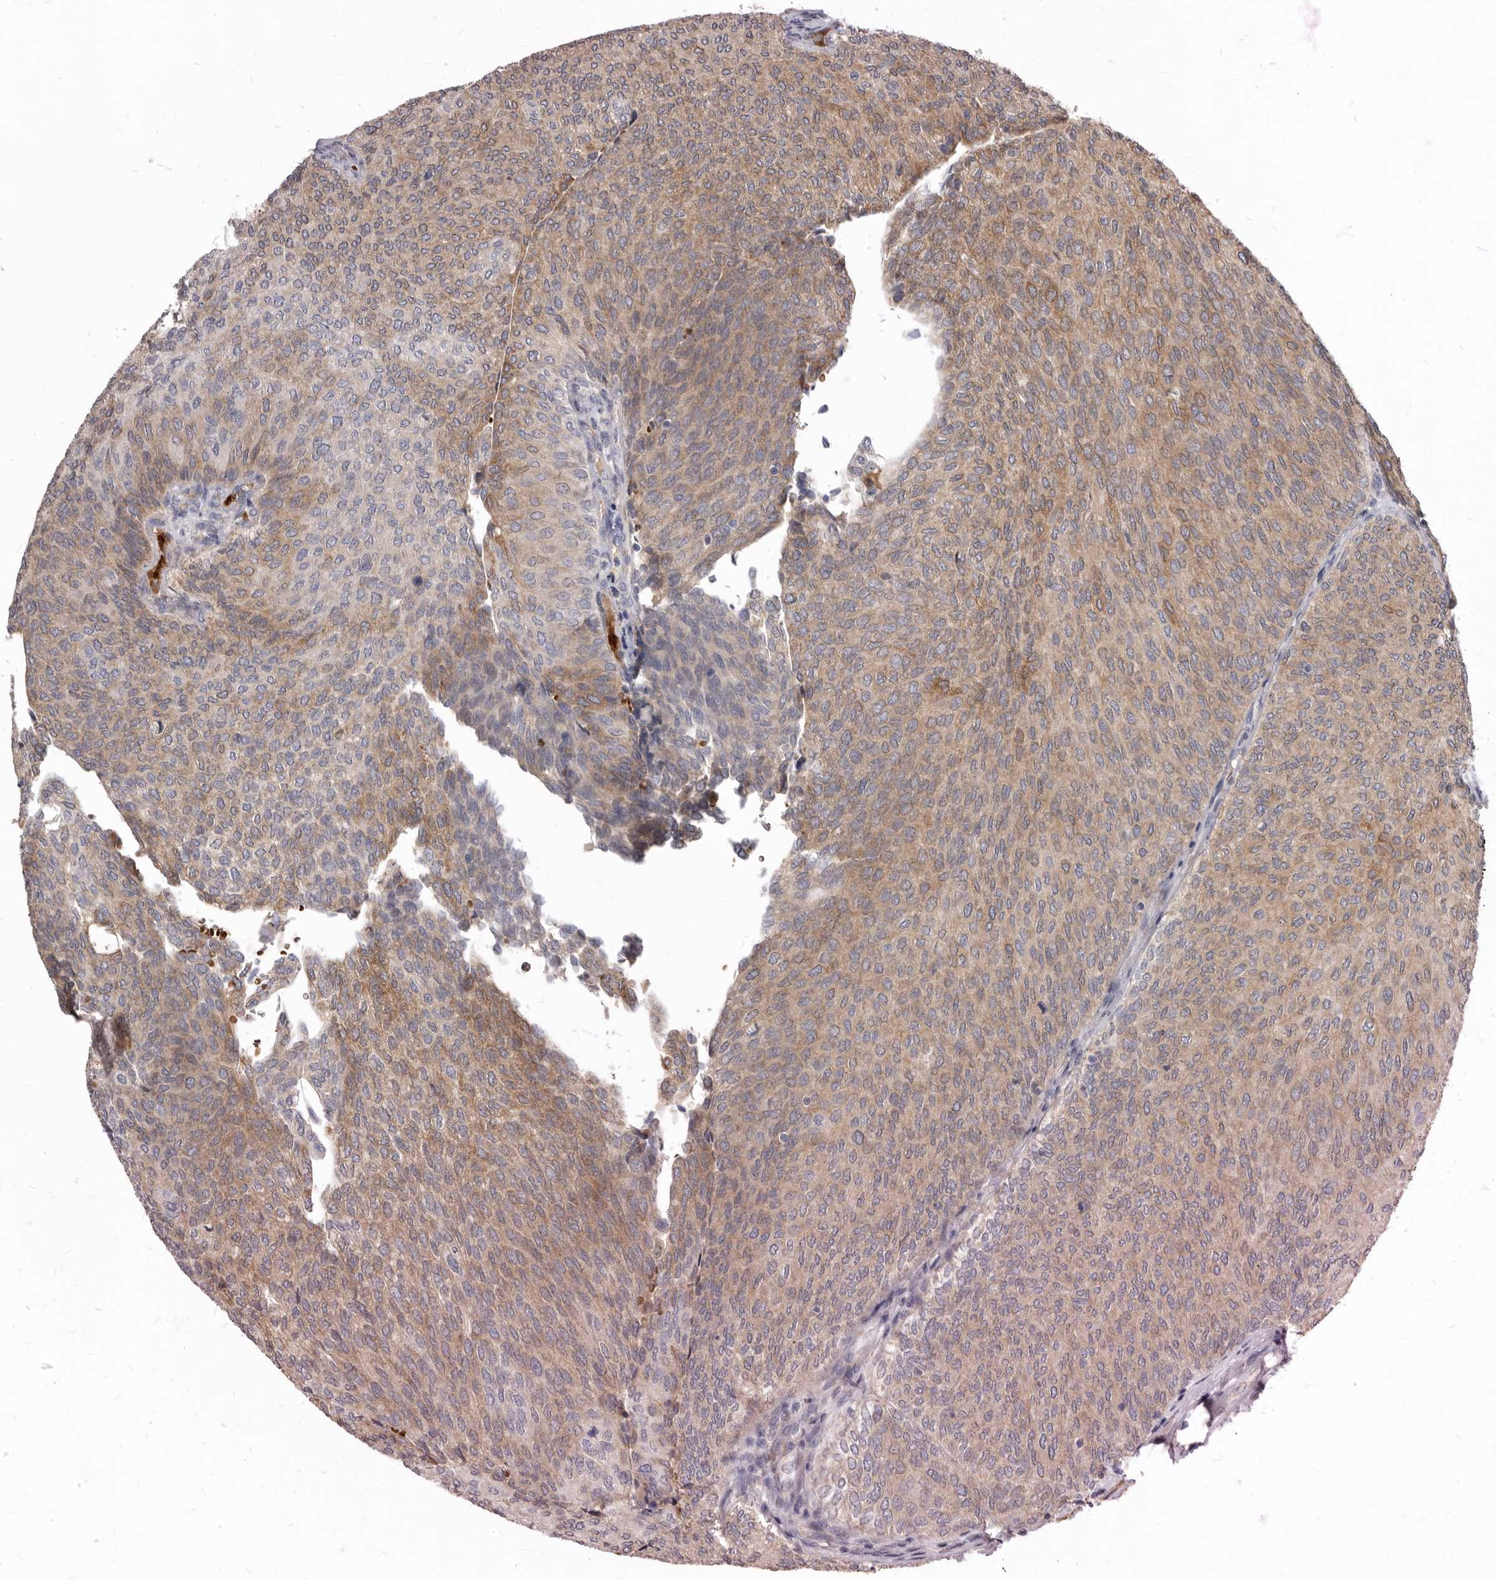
{"staining": {"intensity": "moderate", "quantity": ">75%", "location": "cytoplasmic/membranous"}, "tissue": "urothelial cancer", "cell_type": "Tumor cells", "image_type": "cancer", "snomed": [{"axis": "morphology", "description": "Urothelial carcinoma, Low grade"}, {"axis": "topography", "description": "Urinary bladder"}], "caption": "Immunohistochemical staining of urothelial cancer shows medium levels of moderate cytoplasmic/membranous protein expression in approximately >75% of tumor cells.", "gene": "NENF", "patient": {"sex": "female", "age": 79}}